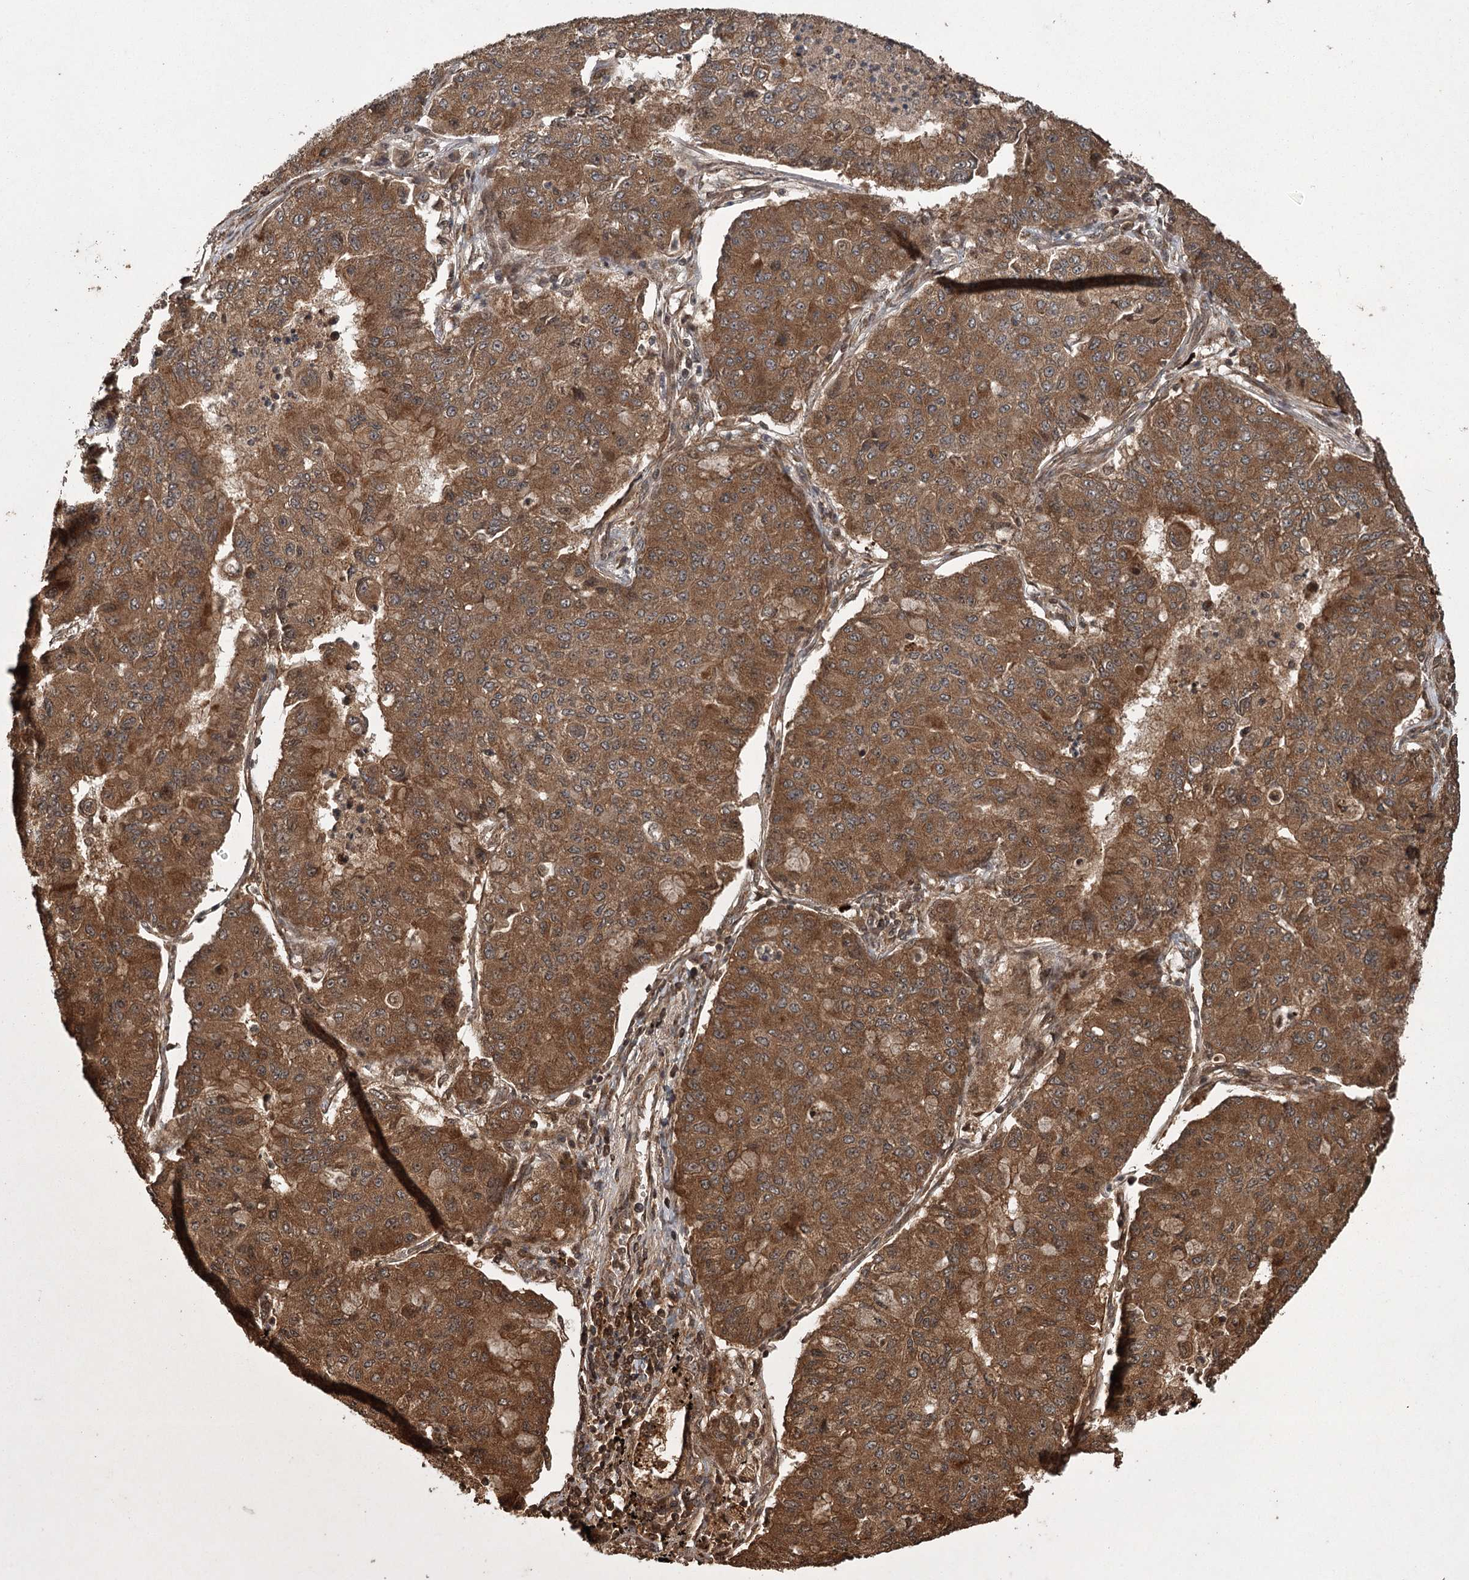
{"staining": {"intensity": "strong", "quantity": ">75%", "location": "cytoplasmic/membranous"}, "tissue": "lung cancer", "cell_type": "Tumor cells", "image_type": "cancer", "snomed": [{"axis": "morphology", "description": "Squamous cell carcinoma, NOS"}, {"axis": "topography", "description": "Lung"}], "caption": "Immunohistochemical staining of squamous cell carcinoma (lung) reveals high levels of strong cytoplasmic/membranous expression in approximately >75% of tumor cells.", "gene": "RPAP3", "patient": {"sex": "male", "age": 74}}